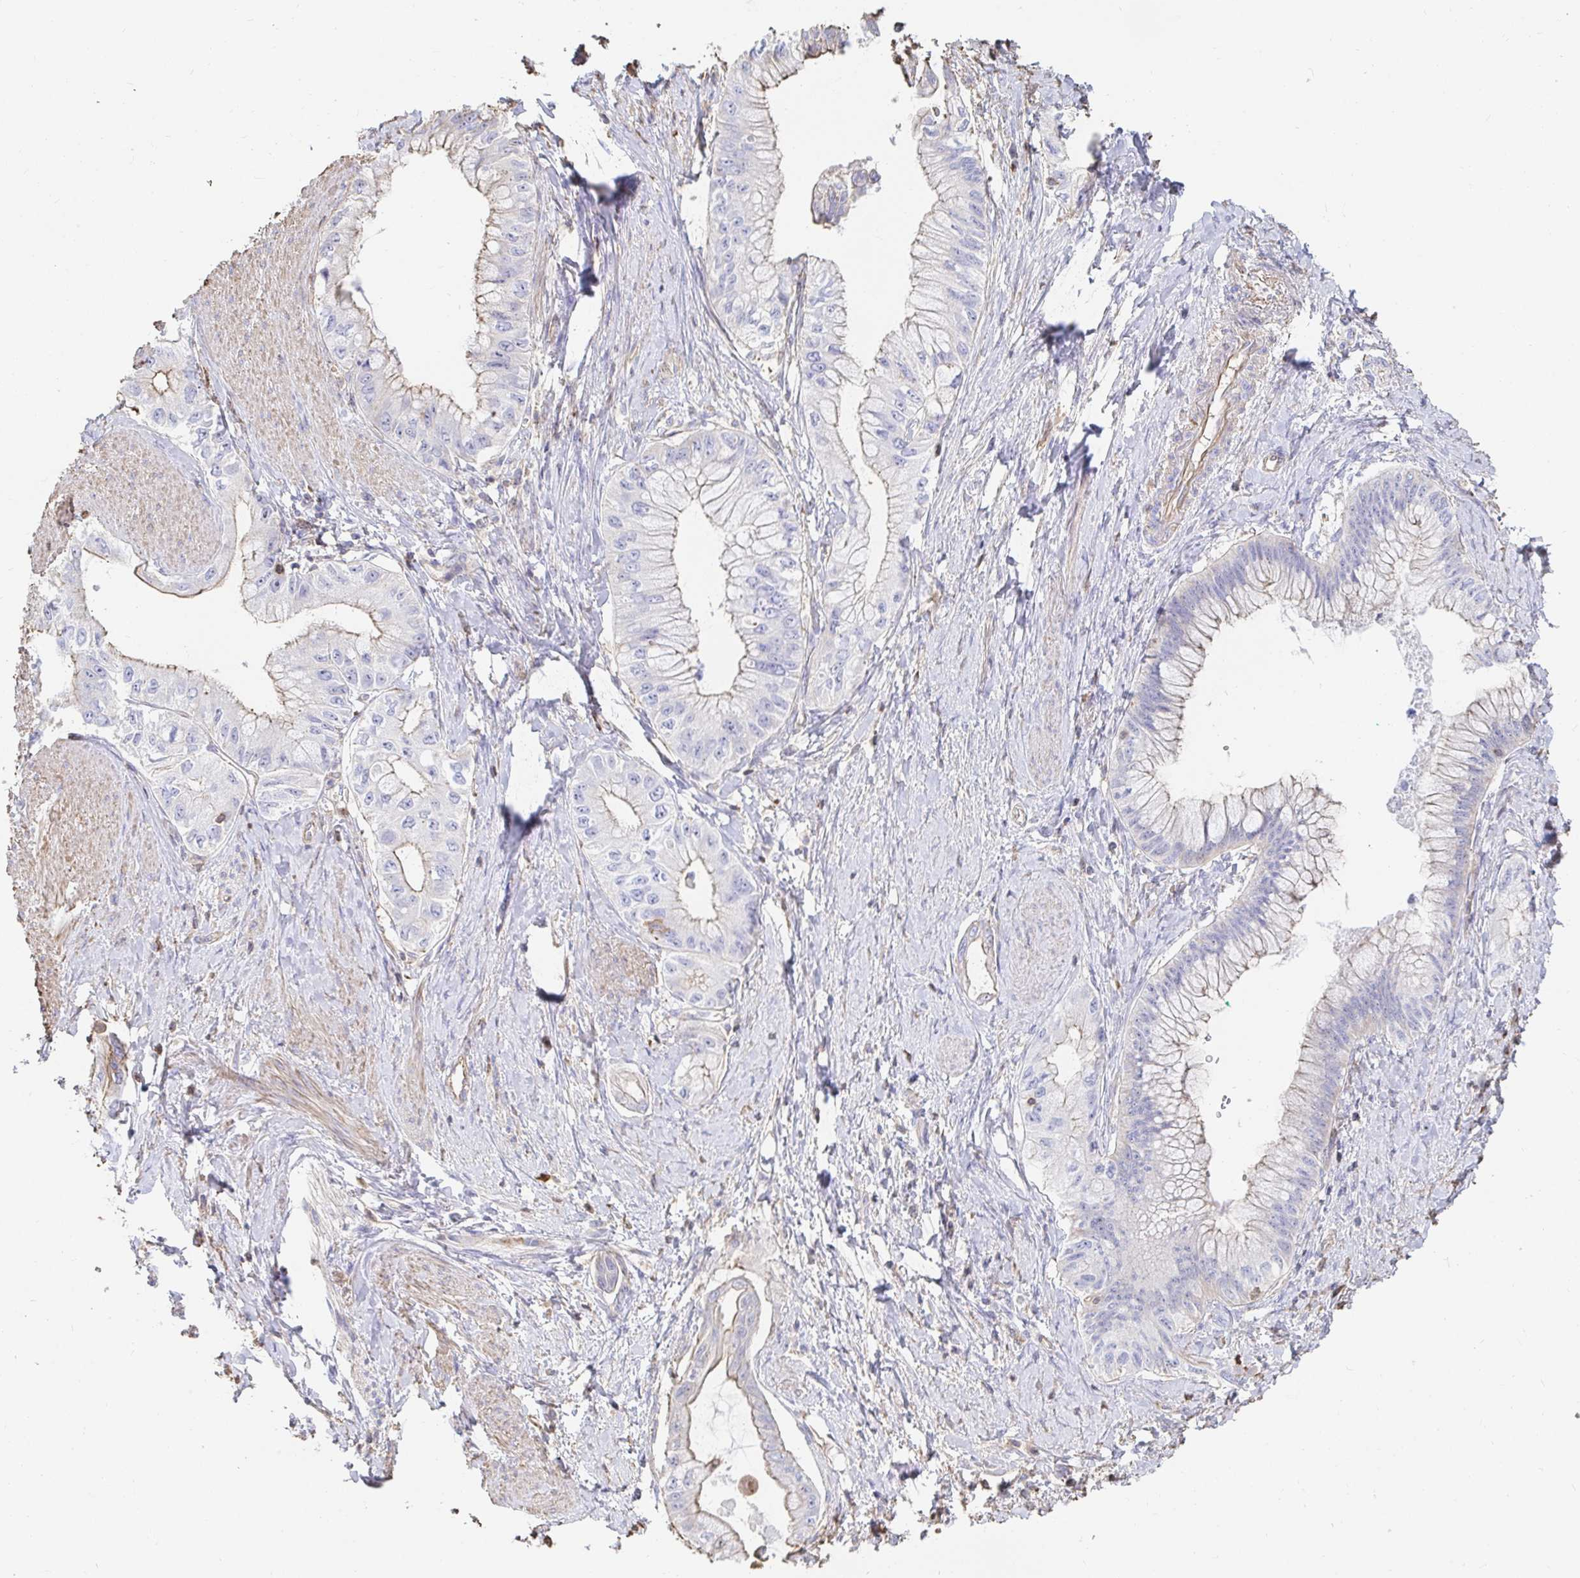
{"staining": {"intensity": "weak", "quantity": "<25%", "location": "cytoplasmic/membranous"}, "tissue": "pancreatic cancer", "cell_type": "Tumor cells", "image_type": "cancer", "snomed": [{"axis": "morphology", "description": "Adenocarcinoma, NOS"}, {"axis": "topography", "description": "Pancreas"}], "caption": "Photomicrograph shows no significant protein expression in tumor cells of pancreatic cancer.", "gene": "PTPN14", "patient": {"sex": "male", "age": 48}}